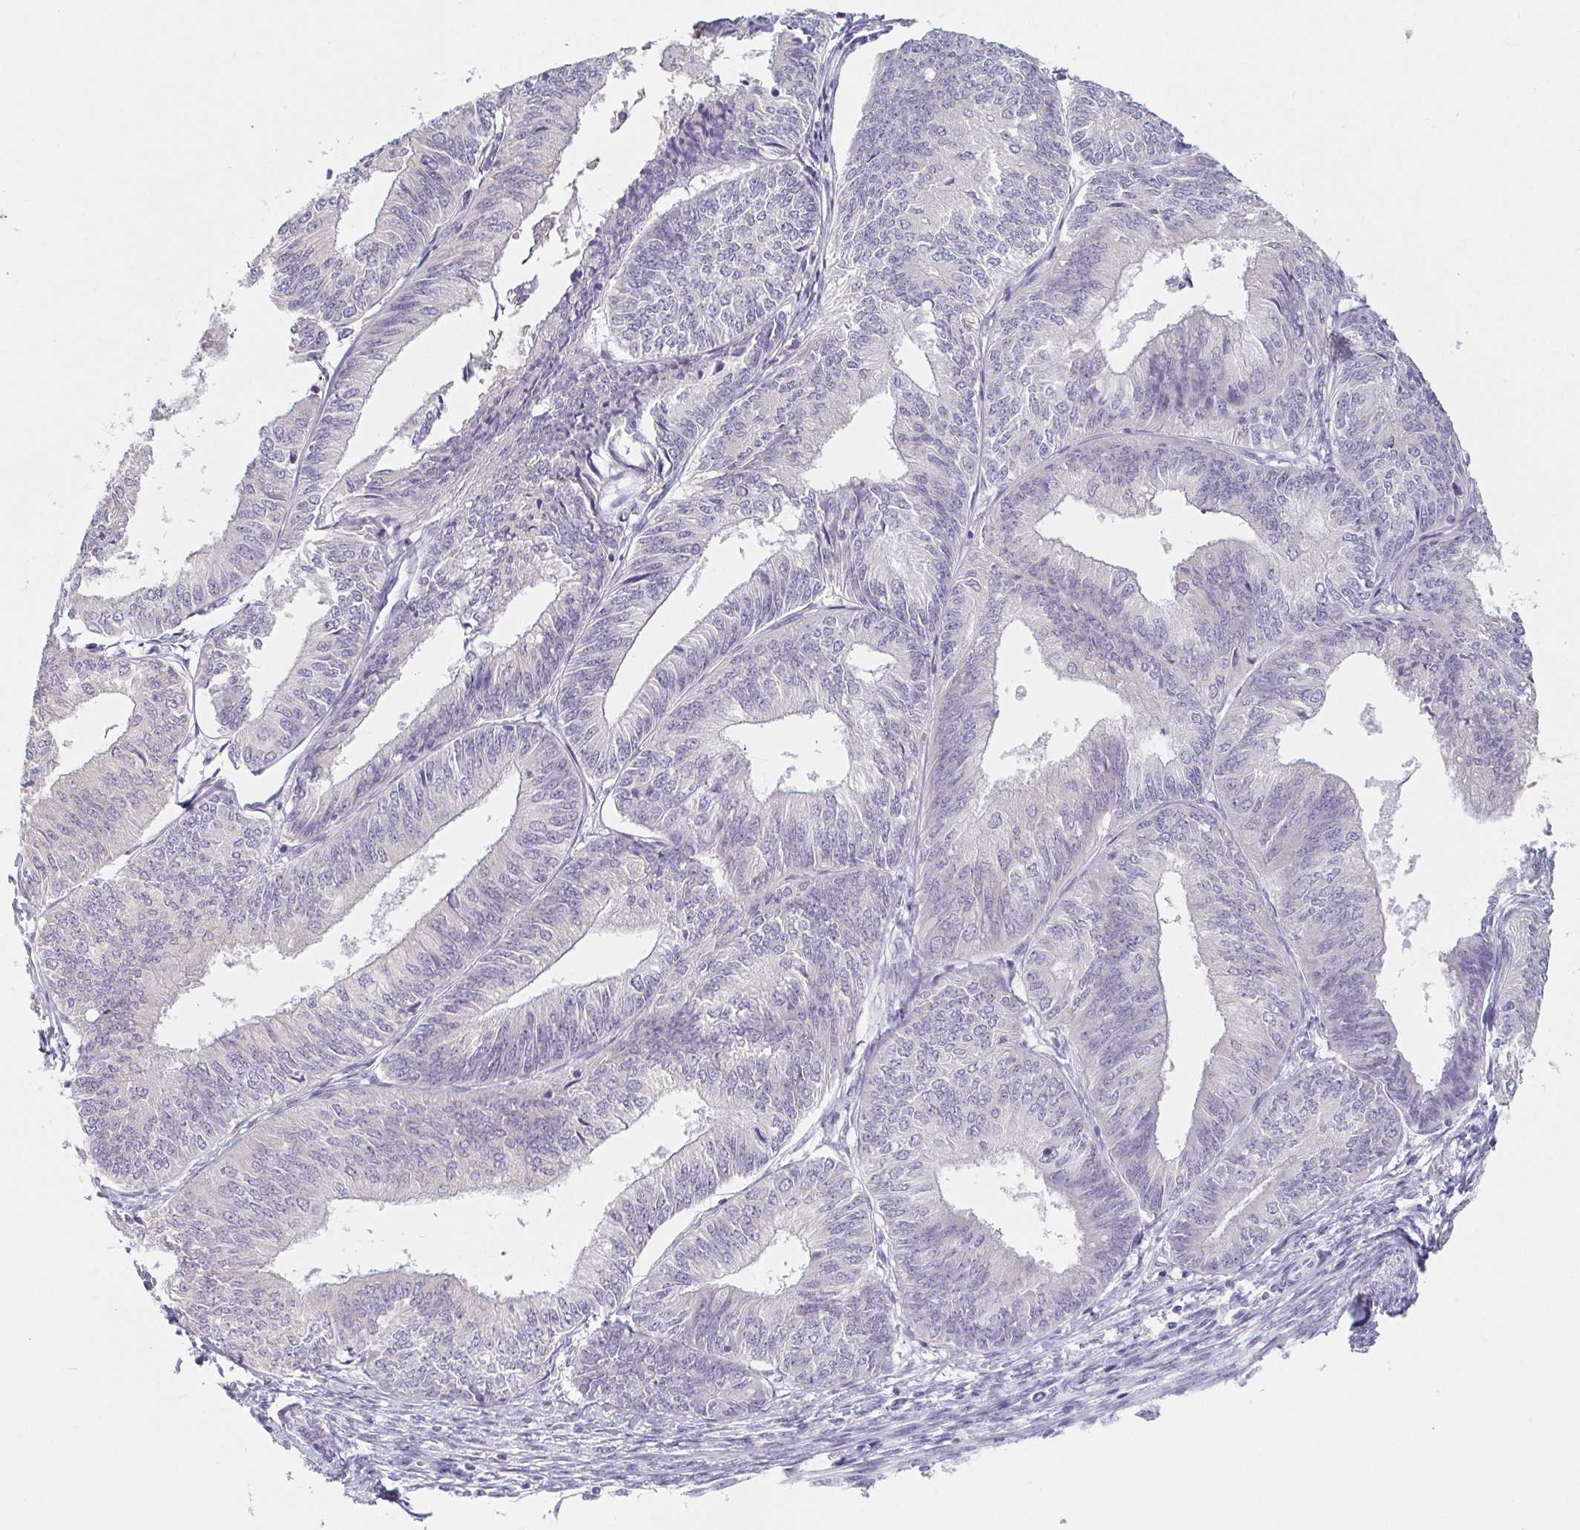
{"staining": {"intensity": "negative", "quantity": "none", "location": "none"}, "tissue": "endometrial cancer", "cell_type": "Tumor cells", "image_type": "cancer", "snomed": [{"axis": "morphology", "description": "Adenocarcinoma, NOS"}, {"axis": "topography", "description": "Endometrium"}], "caption": "Immunohistochemistry (IHC) histopathology image of human endometrial adenocarcinoma stained for a protein (brown), which reveals no expression in tumor cells. (DAB (3,3'-diaminobenzidine) immunohistochemistry with hematoxylin counter stain).", "gene": "PRR27", "patient": {"sex": "female", "age": 58}}